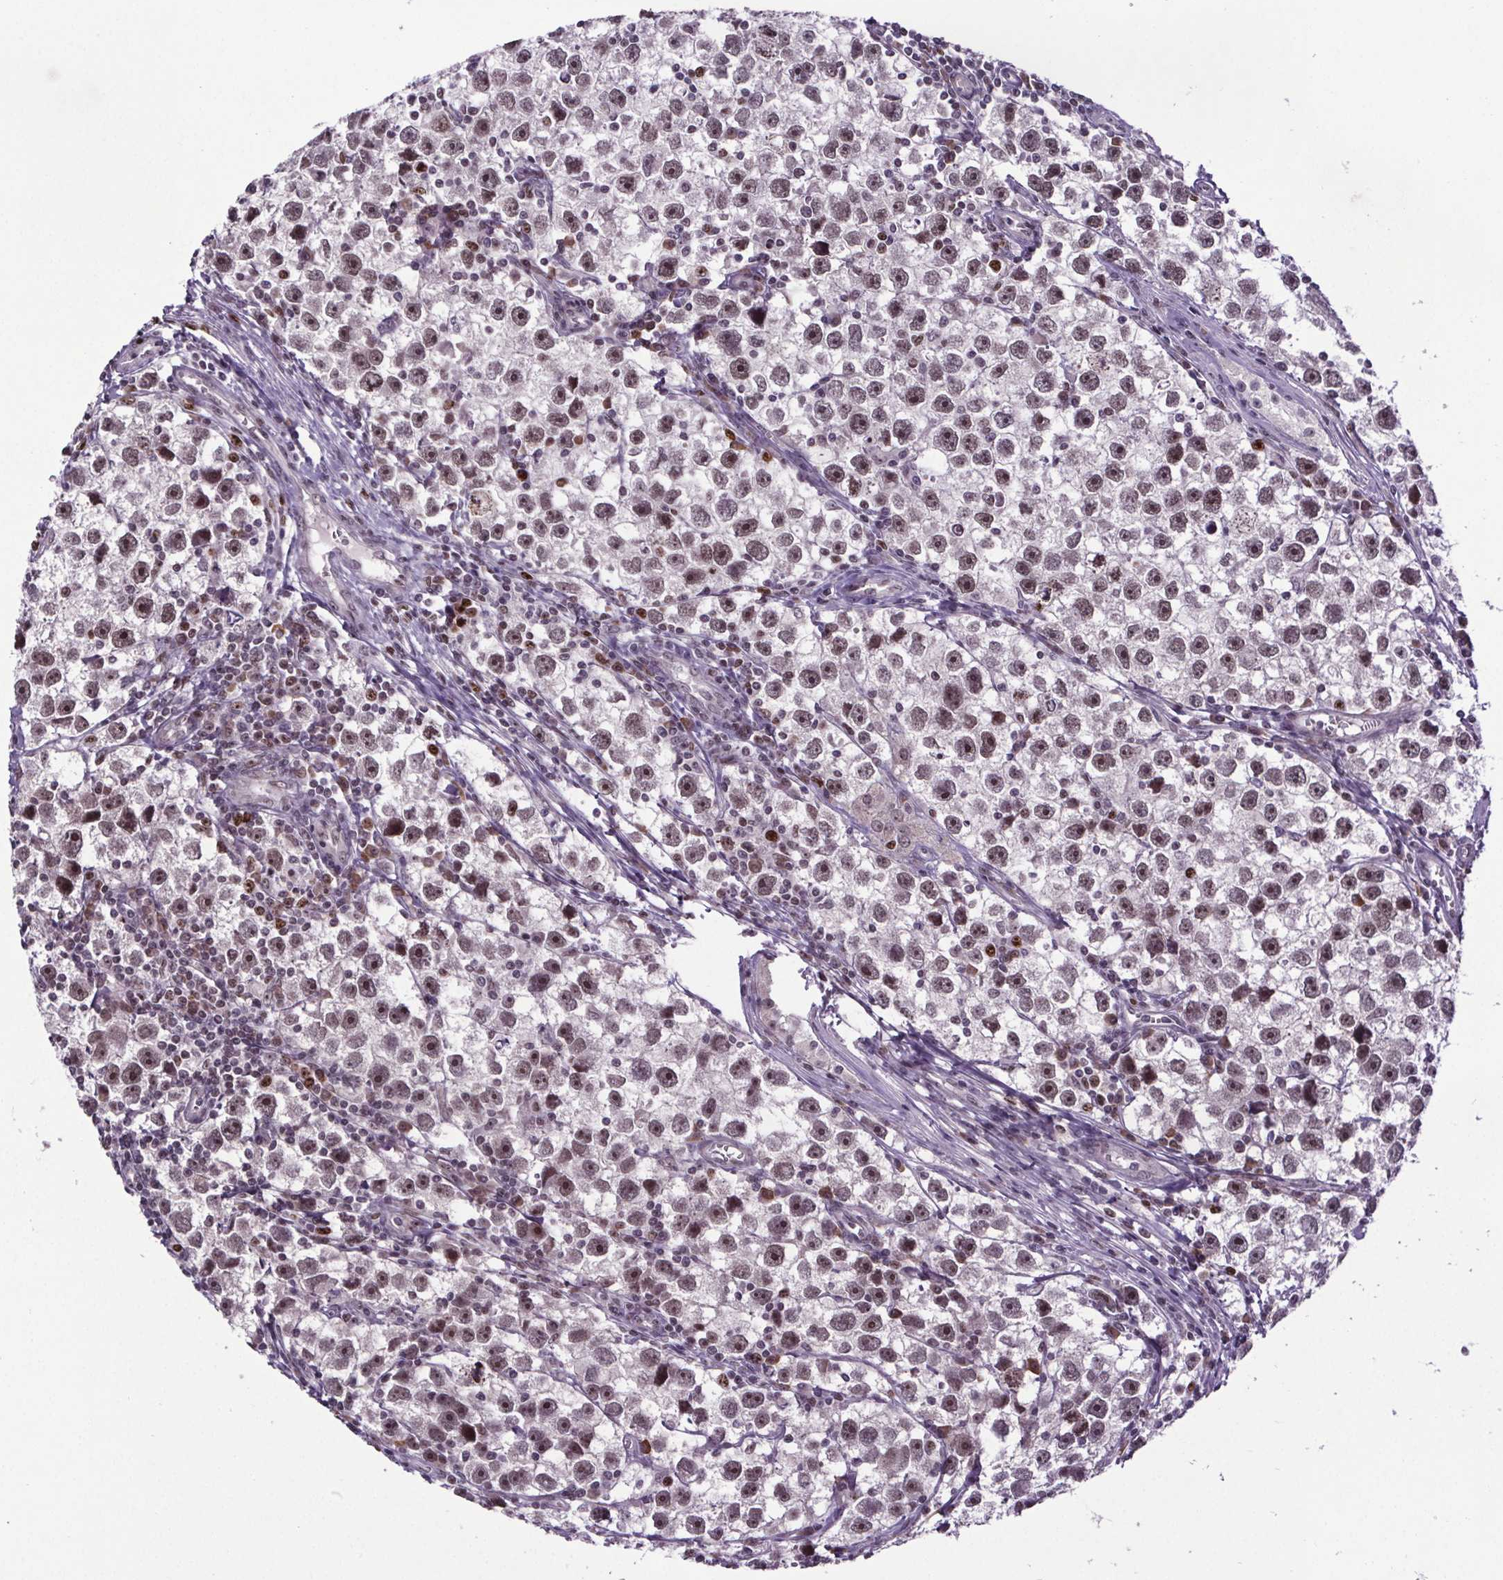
{"staining": {"intensity": "weak", "quantity": ">75%", "location": "nuclear"}, "tissue": "testis cancer", "cell_type": "Tumor cells", "image_type": "cancer", "snomed": [{"axis": "morphology", "description": "Seminoma, NOS"}, {"axis": "topography", "description": "Testis"}], "caption": "A low amount of weak nuclear staining is appreciated in approximately >75% of tumor cells in seminoma (testis) tissue.", "gene": "ATMIN", "patient": {"sex": "male", "age": 30}}